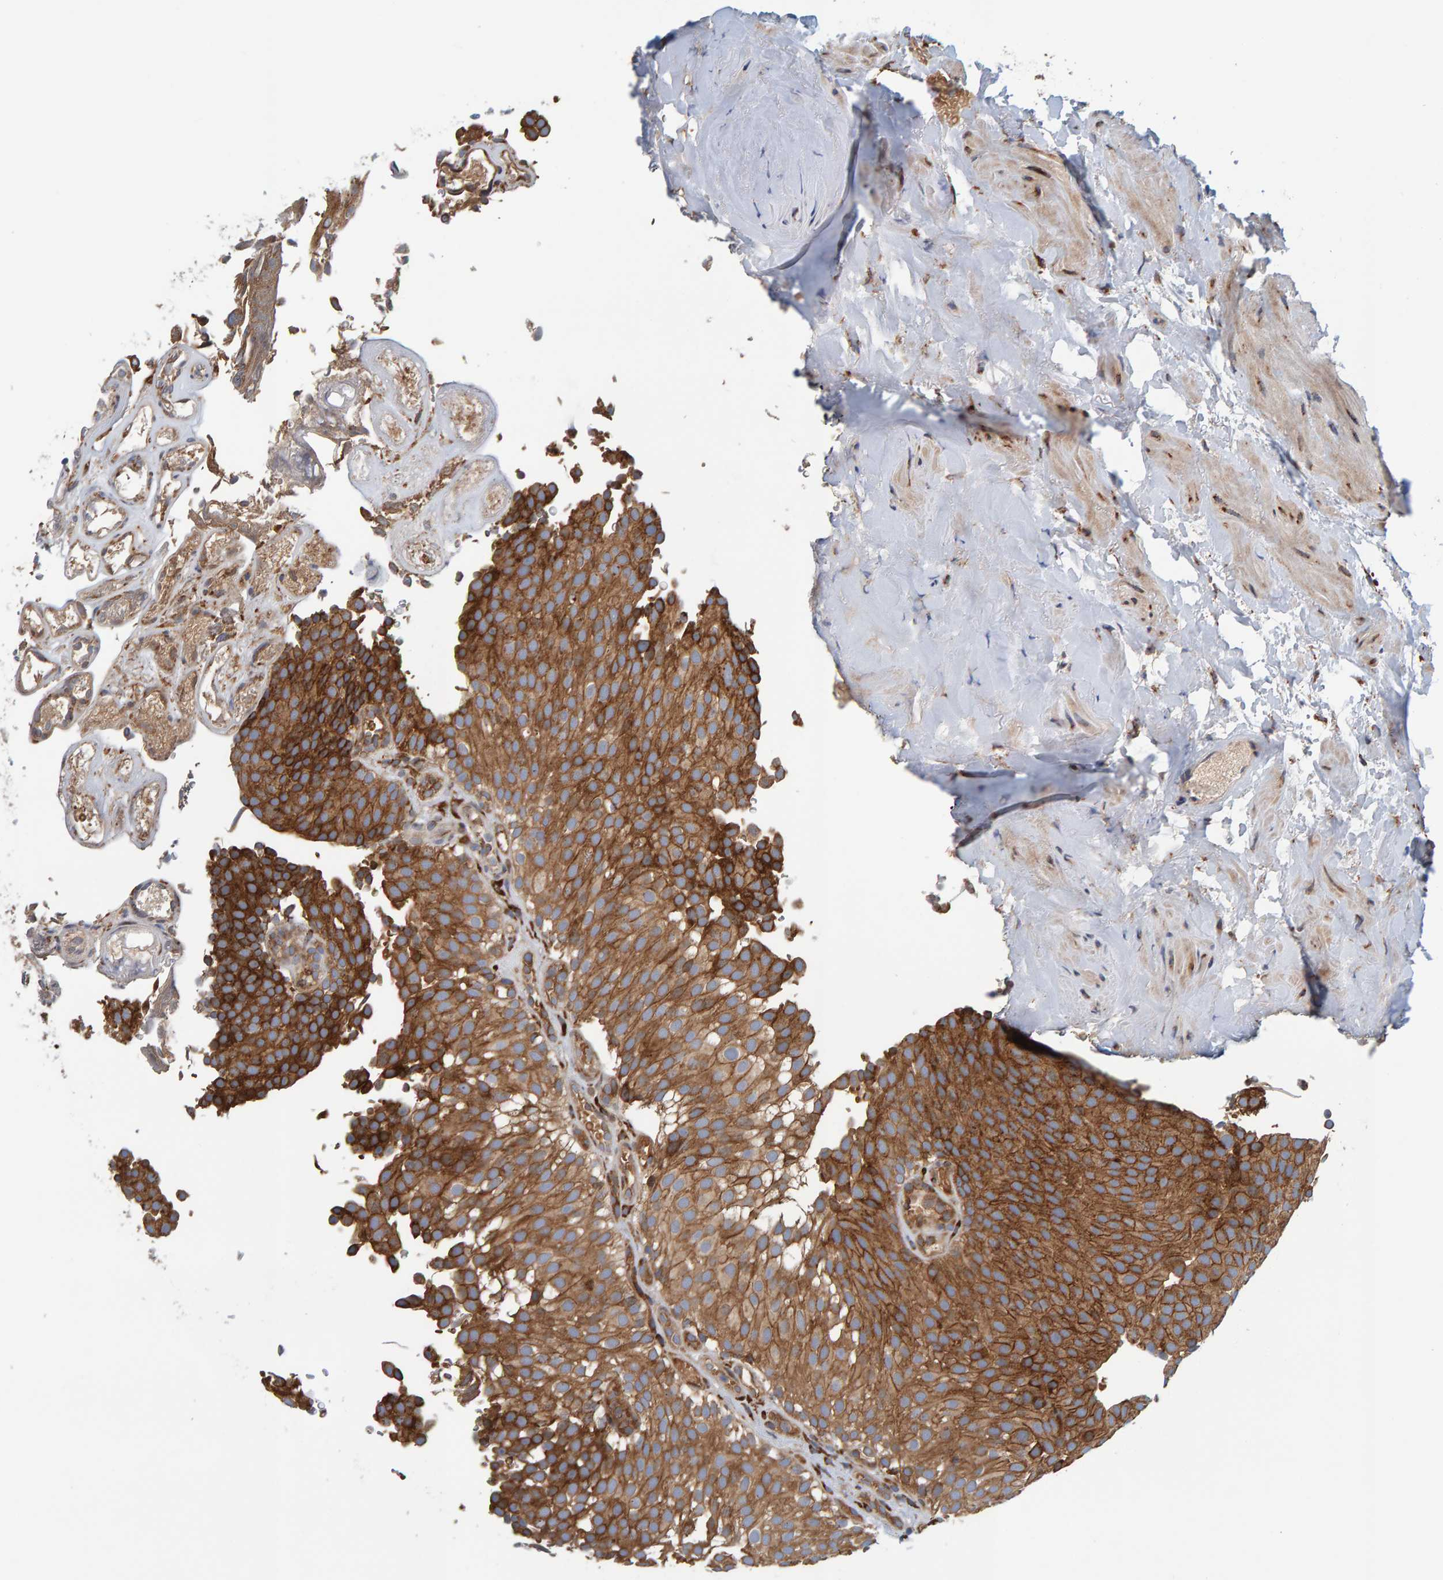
{"staining": {"intensity": "strong", "quantity": ">75%", "location": "cytoplasmic/membranous"}, "tissue": "urothelial cancer", "cell_type": "Tumor cells", "image_type": "cancer", "snomed": [{"axis": "morphology", "description": "Urothelial carcinoma, Low grade"}, {"axis": "topography", "description": "Urinary bladder"}], "caption": "Strong cytoplasmic/membranous positivity is appreciated in about >75% of tumor cells in urothelial cancer. (DAB (3,3'-diaminobenzidine) IHC with brightfield microscopy, high magnification).", "gene": "BAIAP2", "patient": {"sex": "male", "age": 78}}